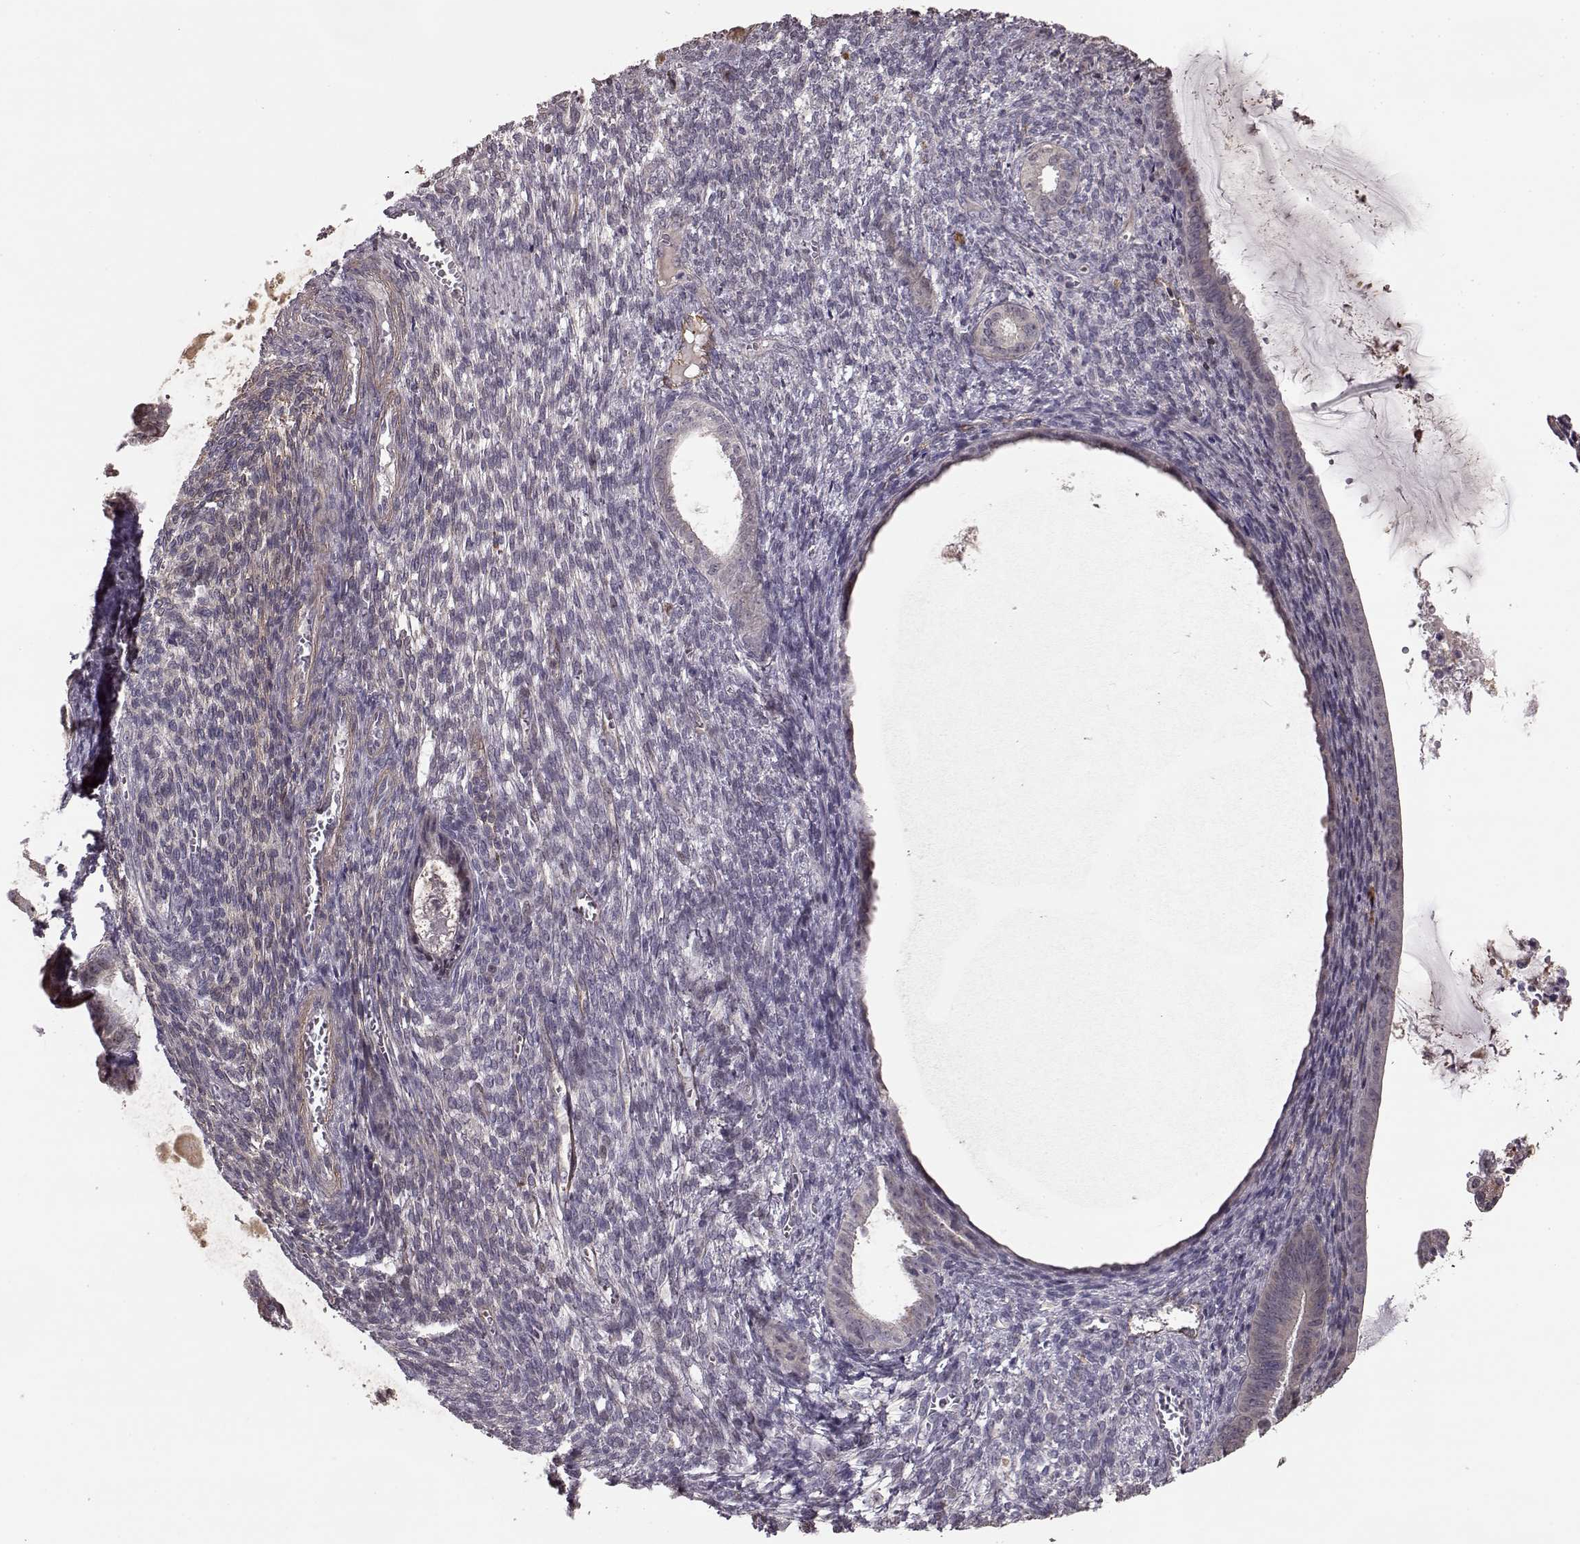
{"staining": {"intensity": "negative", "quantity": "none", "location": "none"}, "tissue": "endometrial cancer", "cell_type": "Tumor cells", "image_type": "cancer", "snomed": [{"axis": "morphology", "description": "Adenocarcinoma, NOS"}, {"axis": "topography", "description": "Endometrium"}], "caption": "This is an immunohistochemistry (IHC) image of human adenocarcinoma (endometrial). There is no staining in tumor cells.", "gene": "BACH2", "patient": {"sex": "female", "age": 86}}